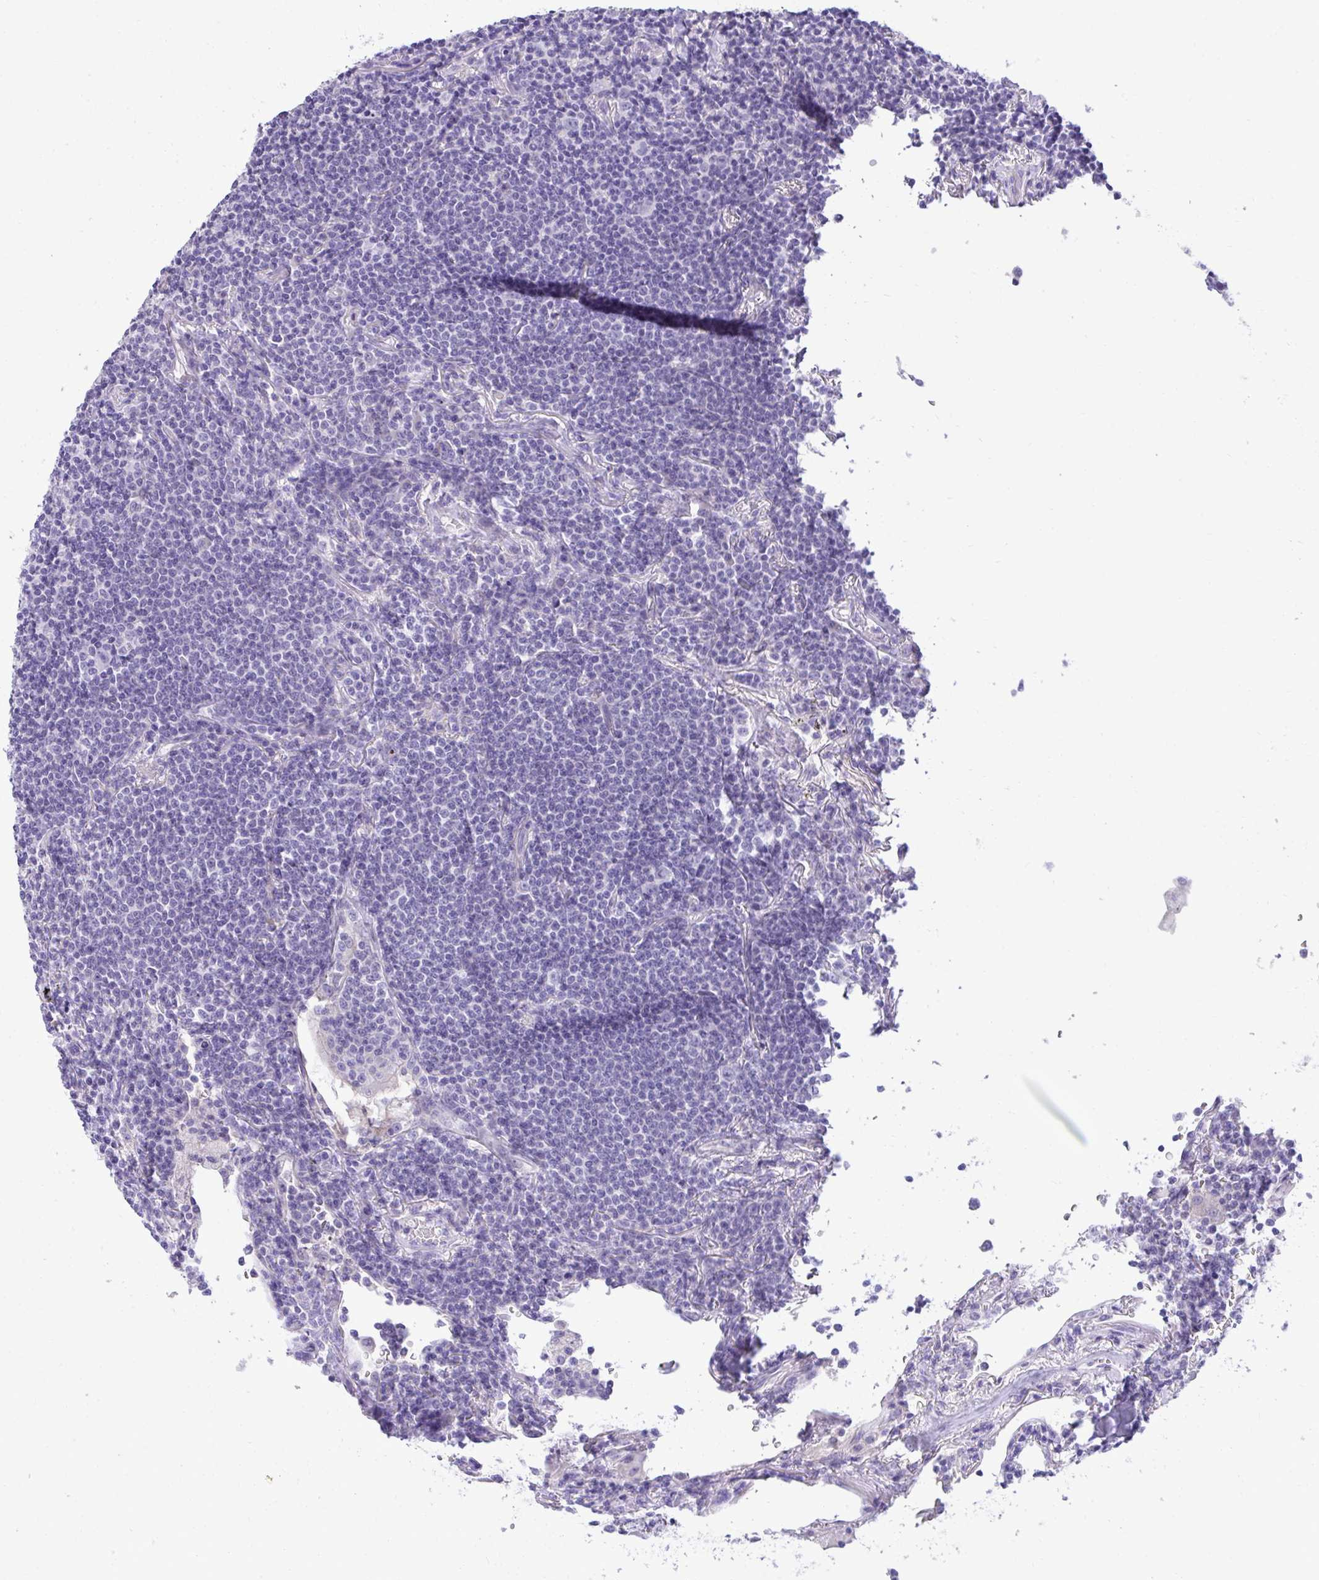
{"staining": {"intensity": "negative", "quantity": "none", "location": "none"}, "tissue": "lymphoma", "cell_type": "Tumor cells", "image_type": "cancer", "snomed": [{"axis": "morphology", "description": "Malignant lymphoma, non-Hodgkin's type, Low grade"}, {"axis": "topography", "description": "Lung"}], "caption": "Immunohistochemistry (IHC) micrograph of malignant lymphoma, non-Hodgkin's type (low-grade) stained for a protein (brown), which exhibits no staining in tumor cells.", "gene": "TMCO5A", "patient": {"sex": "female", "age": 71}}